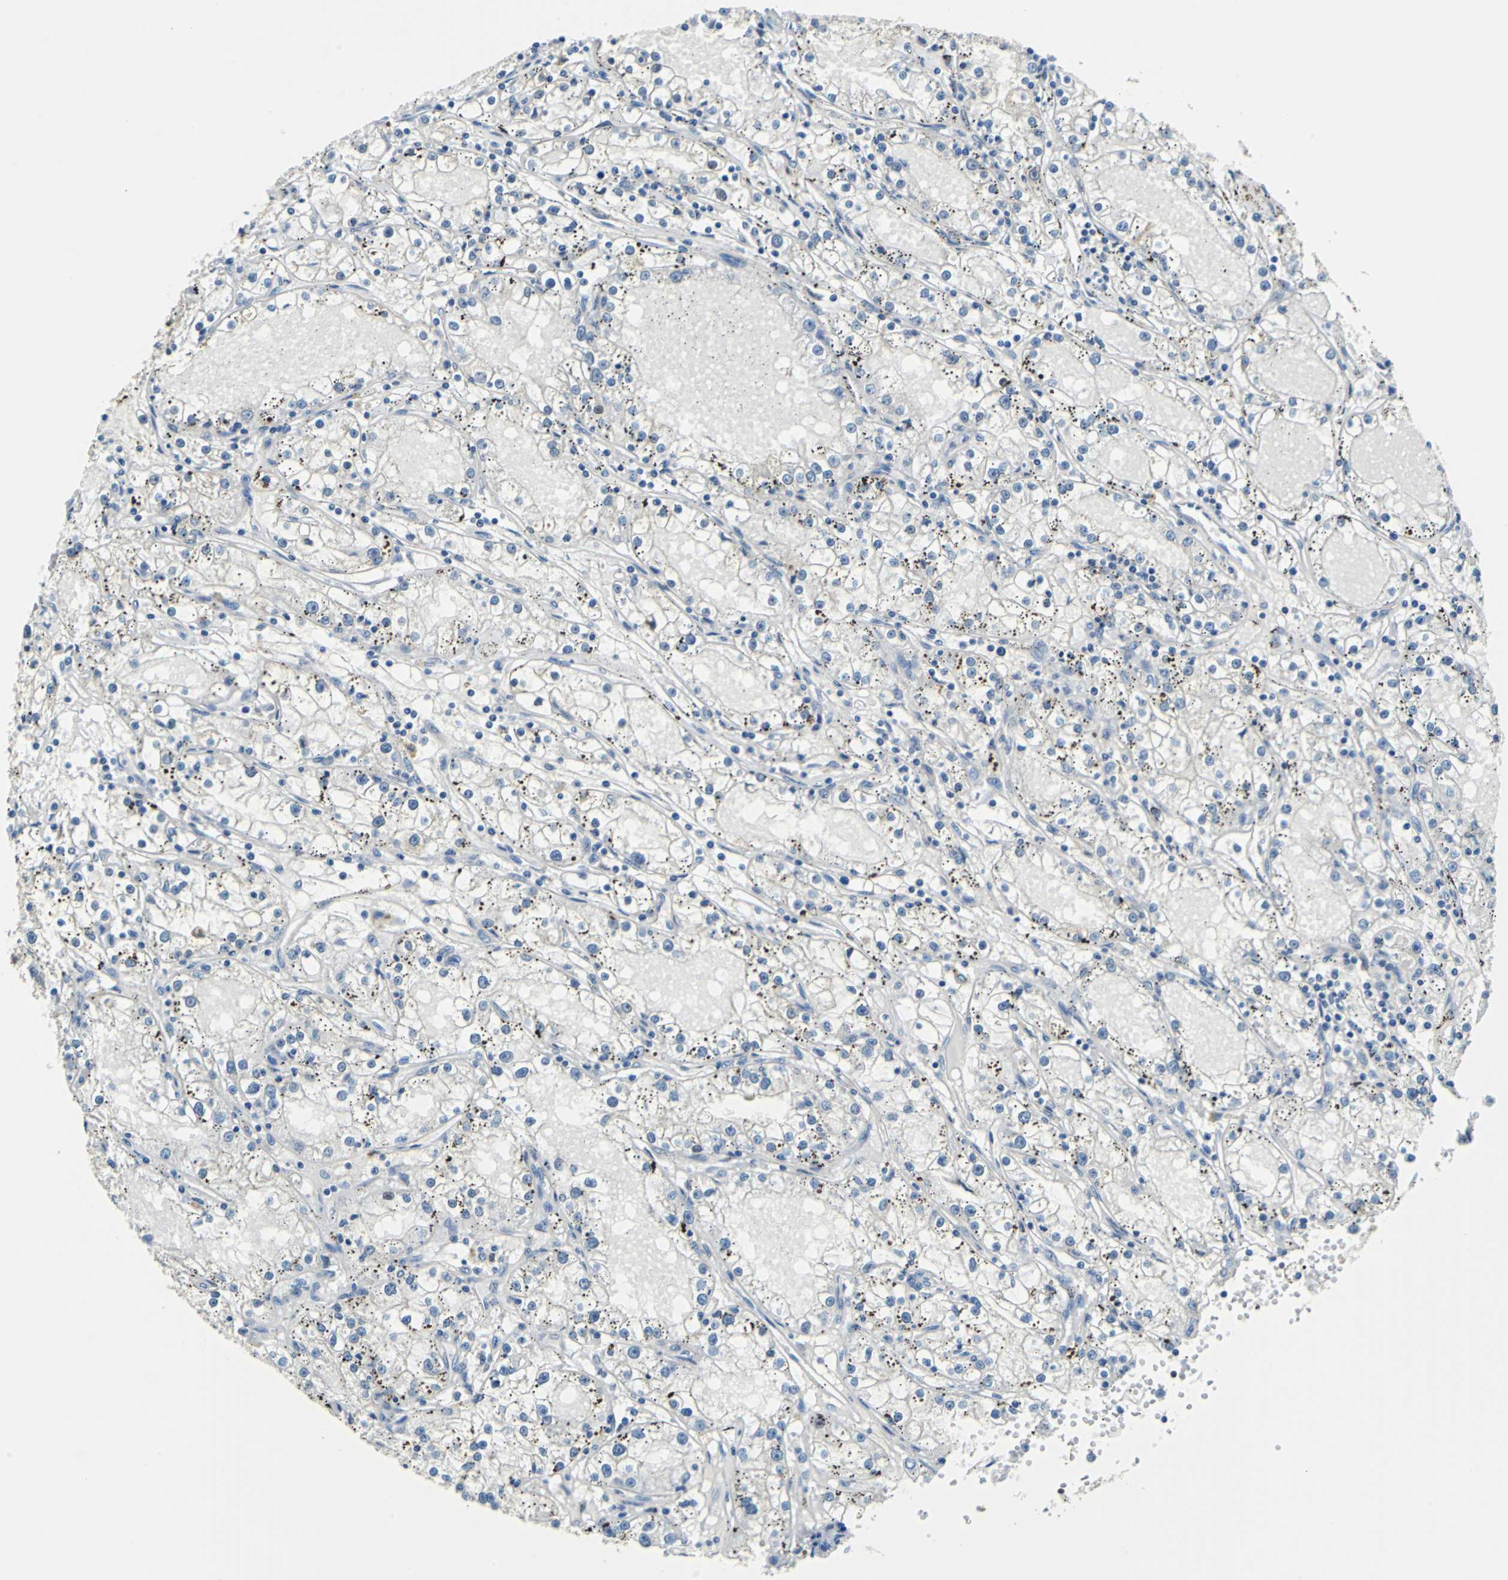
{"staining": {"intensity": "negative", "quantity": "none", "location": "none"}, "tissue": "renal cancer", "cell_type": "Tumor cells", "image_type": "cancer", "snomed": [{"axis": "morphology", "description": "Adenocarcinoma, NOS"}, {"axis": "topography", "description": "Kidney"}], "caption": "Tumor cells are negative for protein expression in human renal cancer (adenocarcinoma). (Brightfield microscopy of DAB IHC at high magnification).", "gene": "HCFC2", "patient": {"sex": "male", "age": 56}}